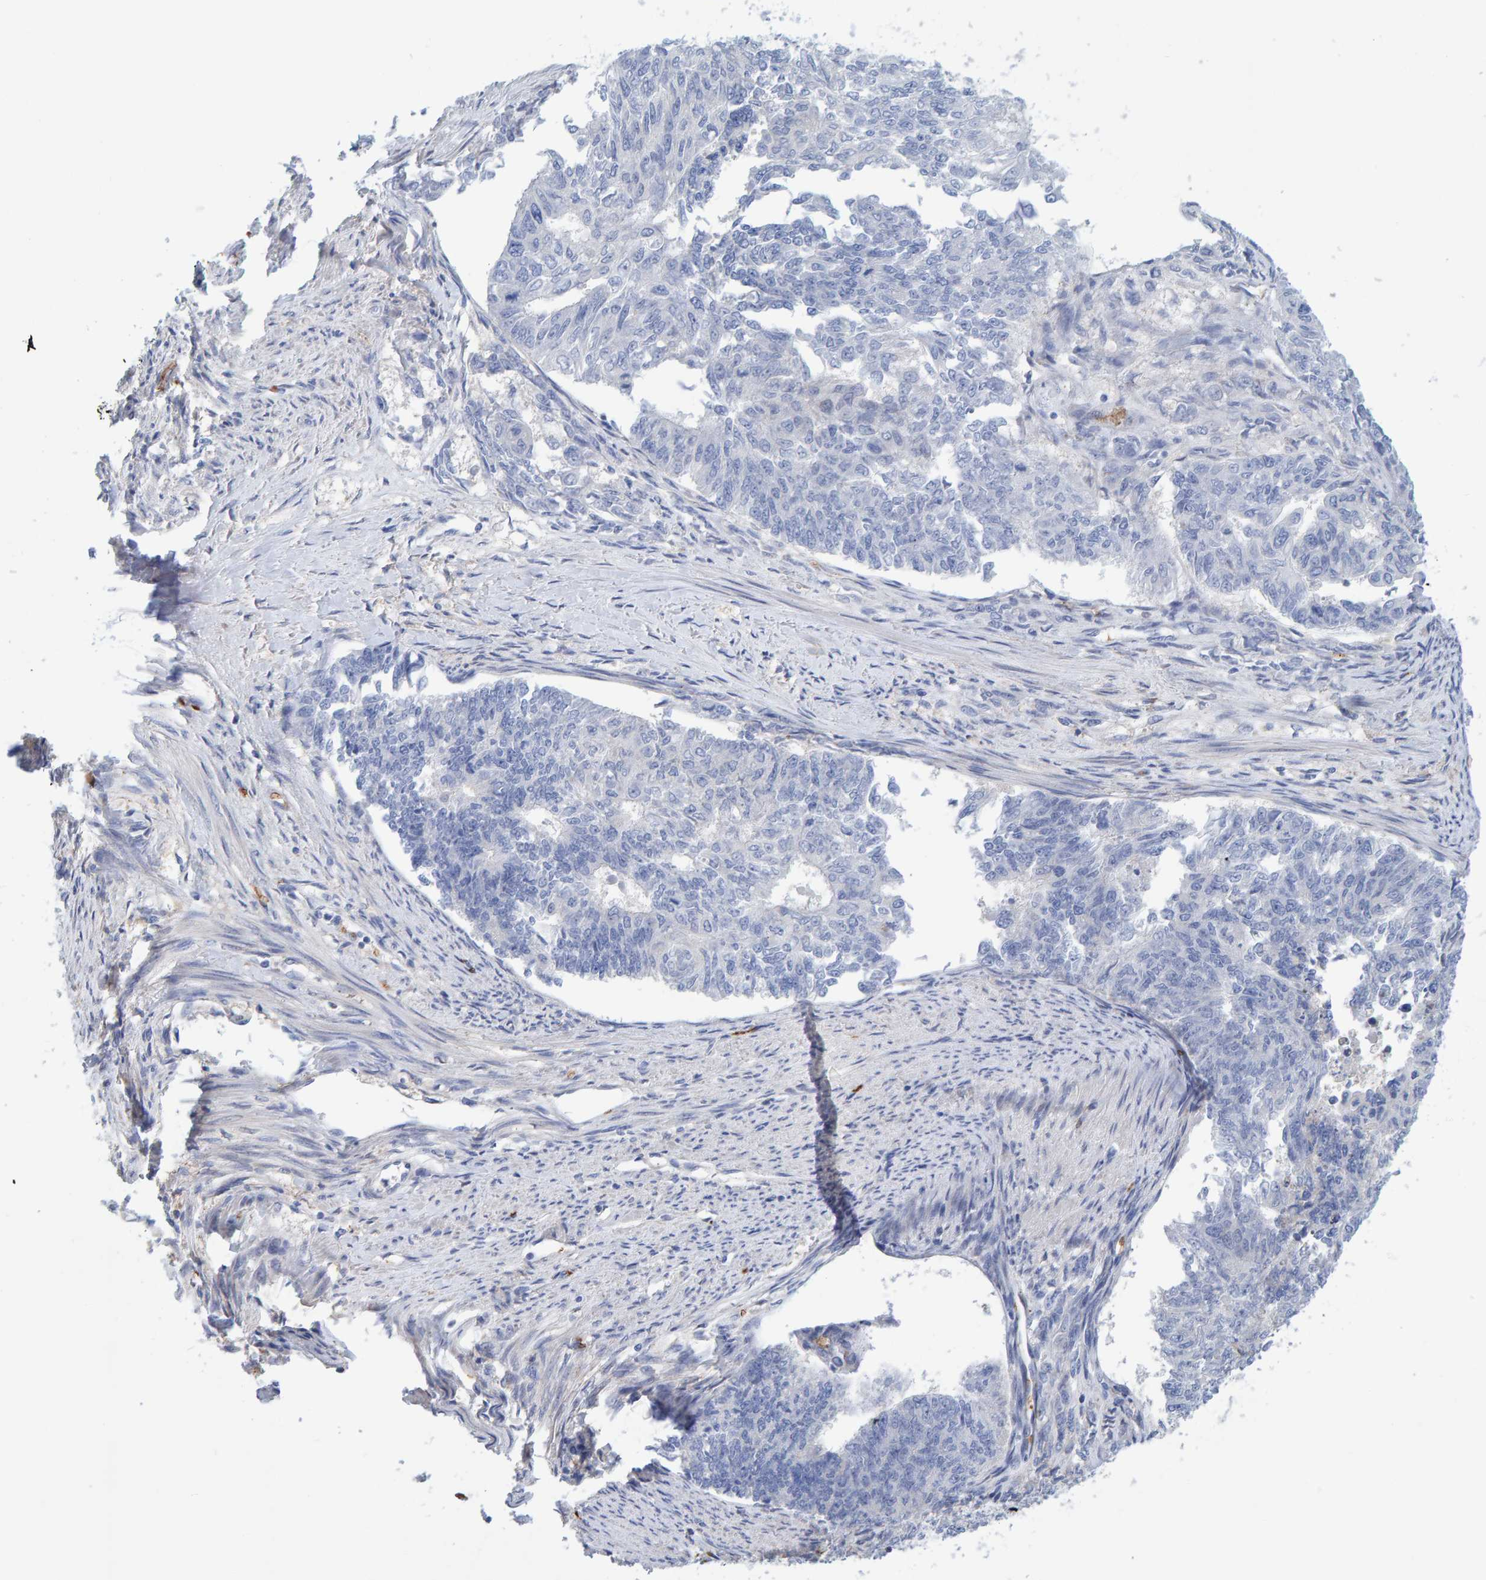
{"staining": {"intensity": "negative", "quantity": "none", "location": "none"}, "tissue": "endometrial cancer", "cell_type": "Tumor cells", "image_type": "cancer", "snomed": [{"axis": "morphology", "description": "Adenocarcinoma, NOS"}, {"axis": "topography", "description": "Endometrium"}], "caption": "A photomicrograph of endometrial cancer stained for a protein shows no brown staining in tumor cells.", "gene": "VPS9D1", "patient": {"sex": "female", "age": 32}}